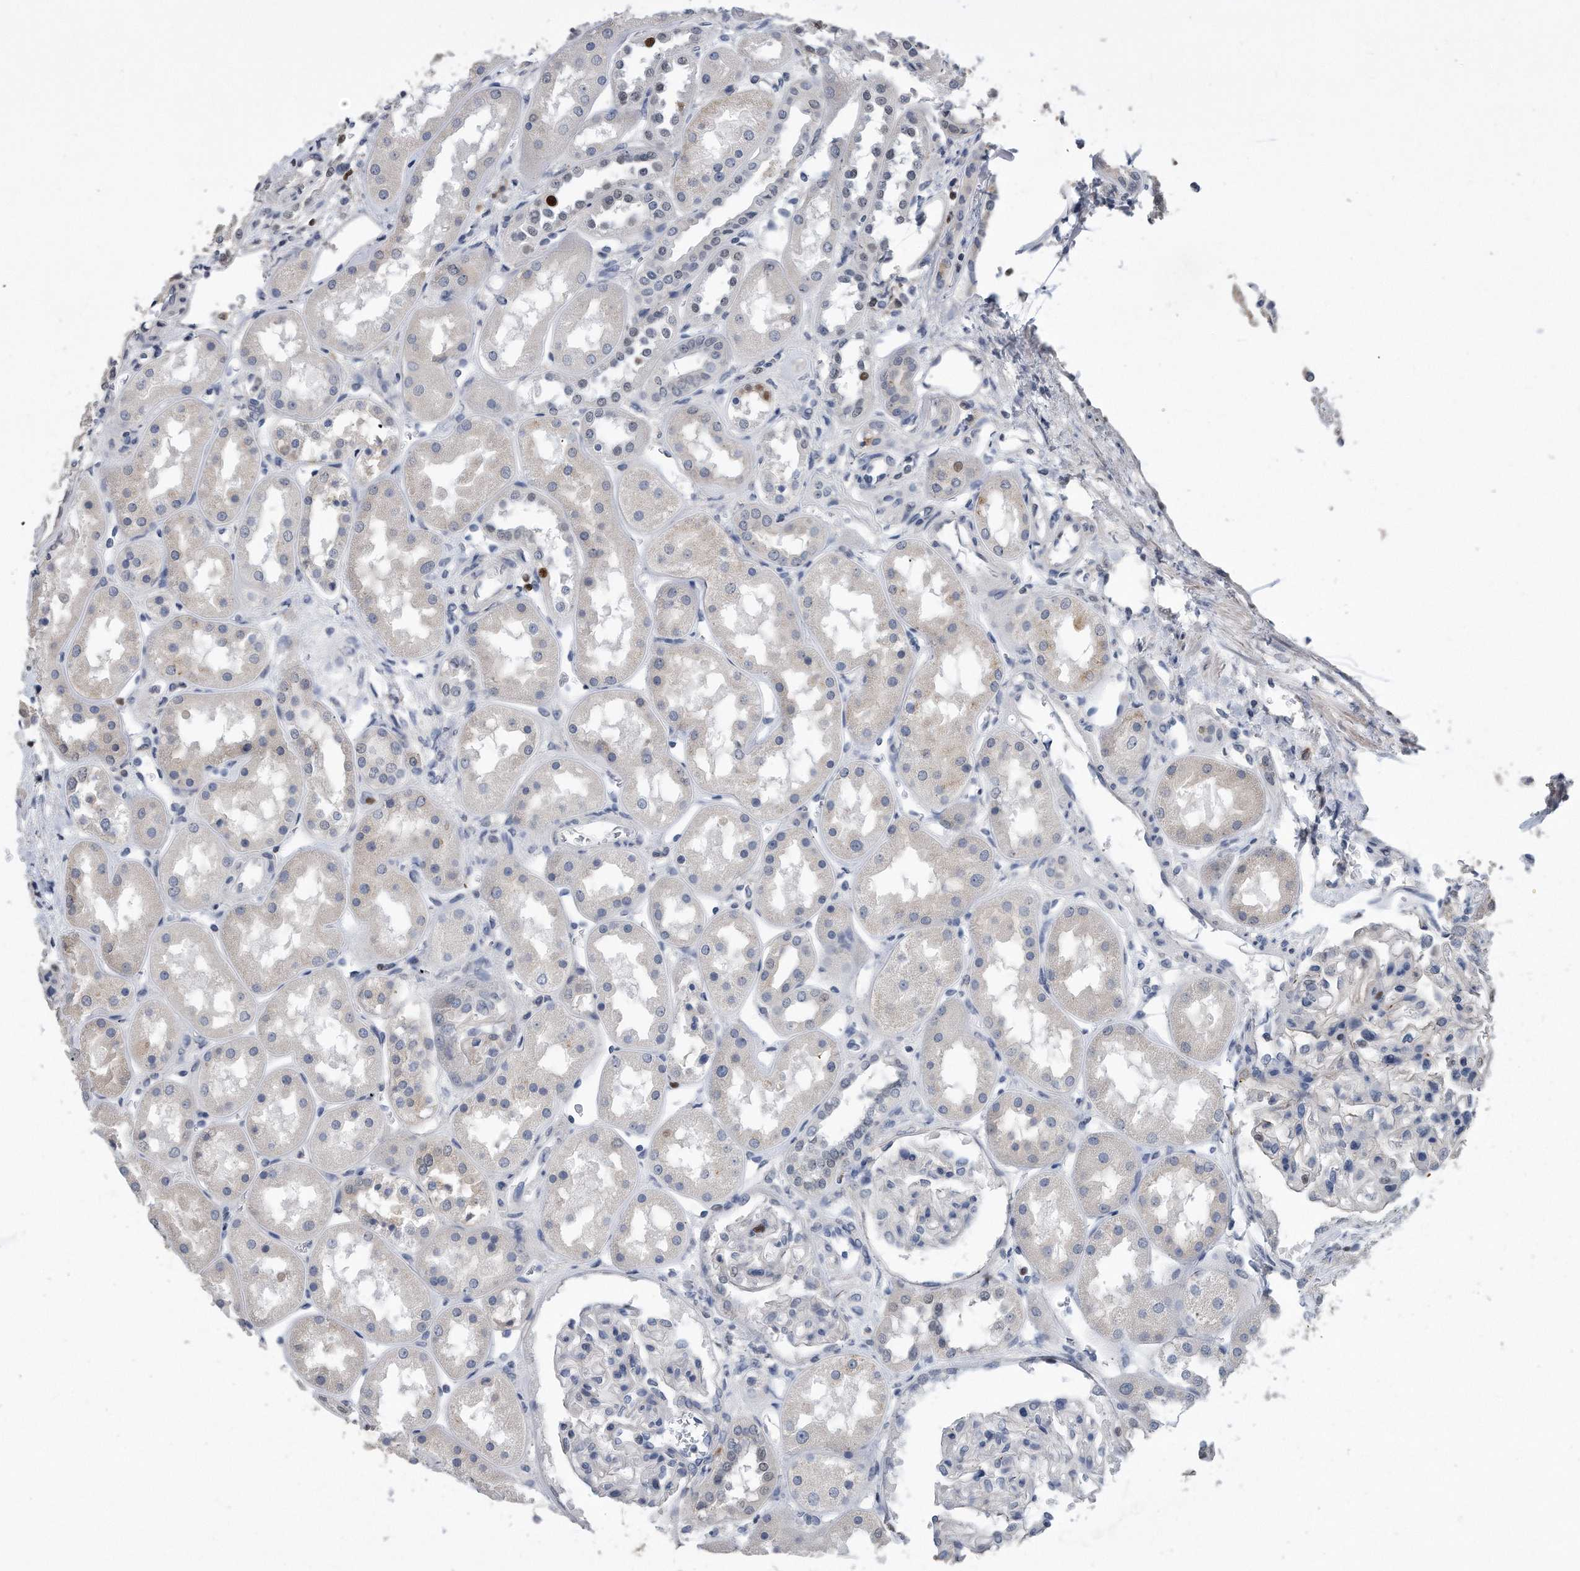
{"staining": {"intensity": "negative", "quantity": "none", "location": "none"}, "tissue": "kidney", "cell_type": "Cells in glomeruli", "image_type": "normal", "snomed": [{"axis": "morphology", "description": "Normal tissue, NOS"}, {"axis": "topography", "description": "Kidney"}], "caption": "This is a micrograph of immunohistochemistry staining of normal kidney, which shows no expression in cells in glomeruli.", "gene": "PCNA", "patient": {"sex": "male", "age": 70}}